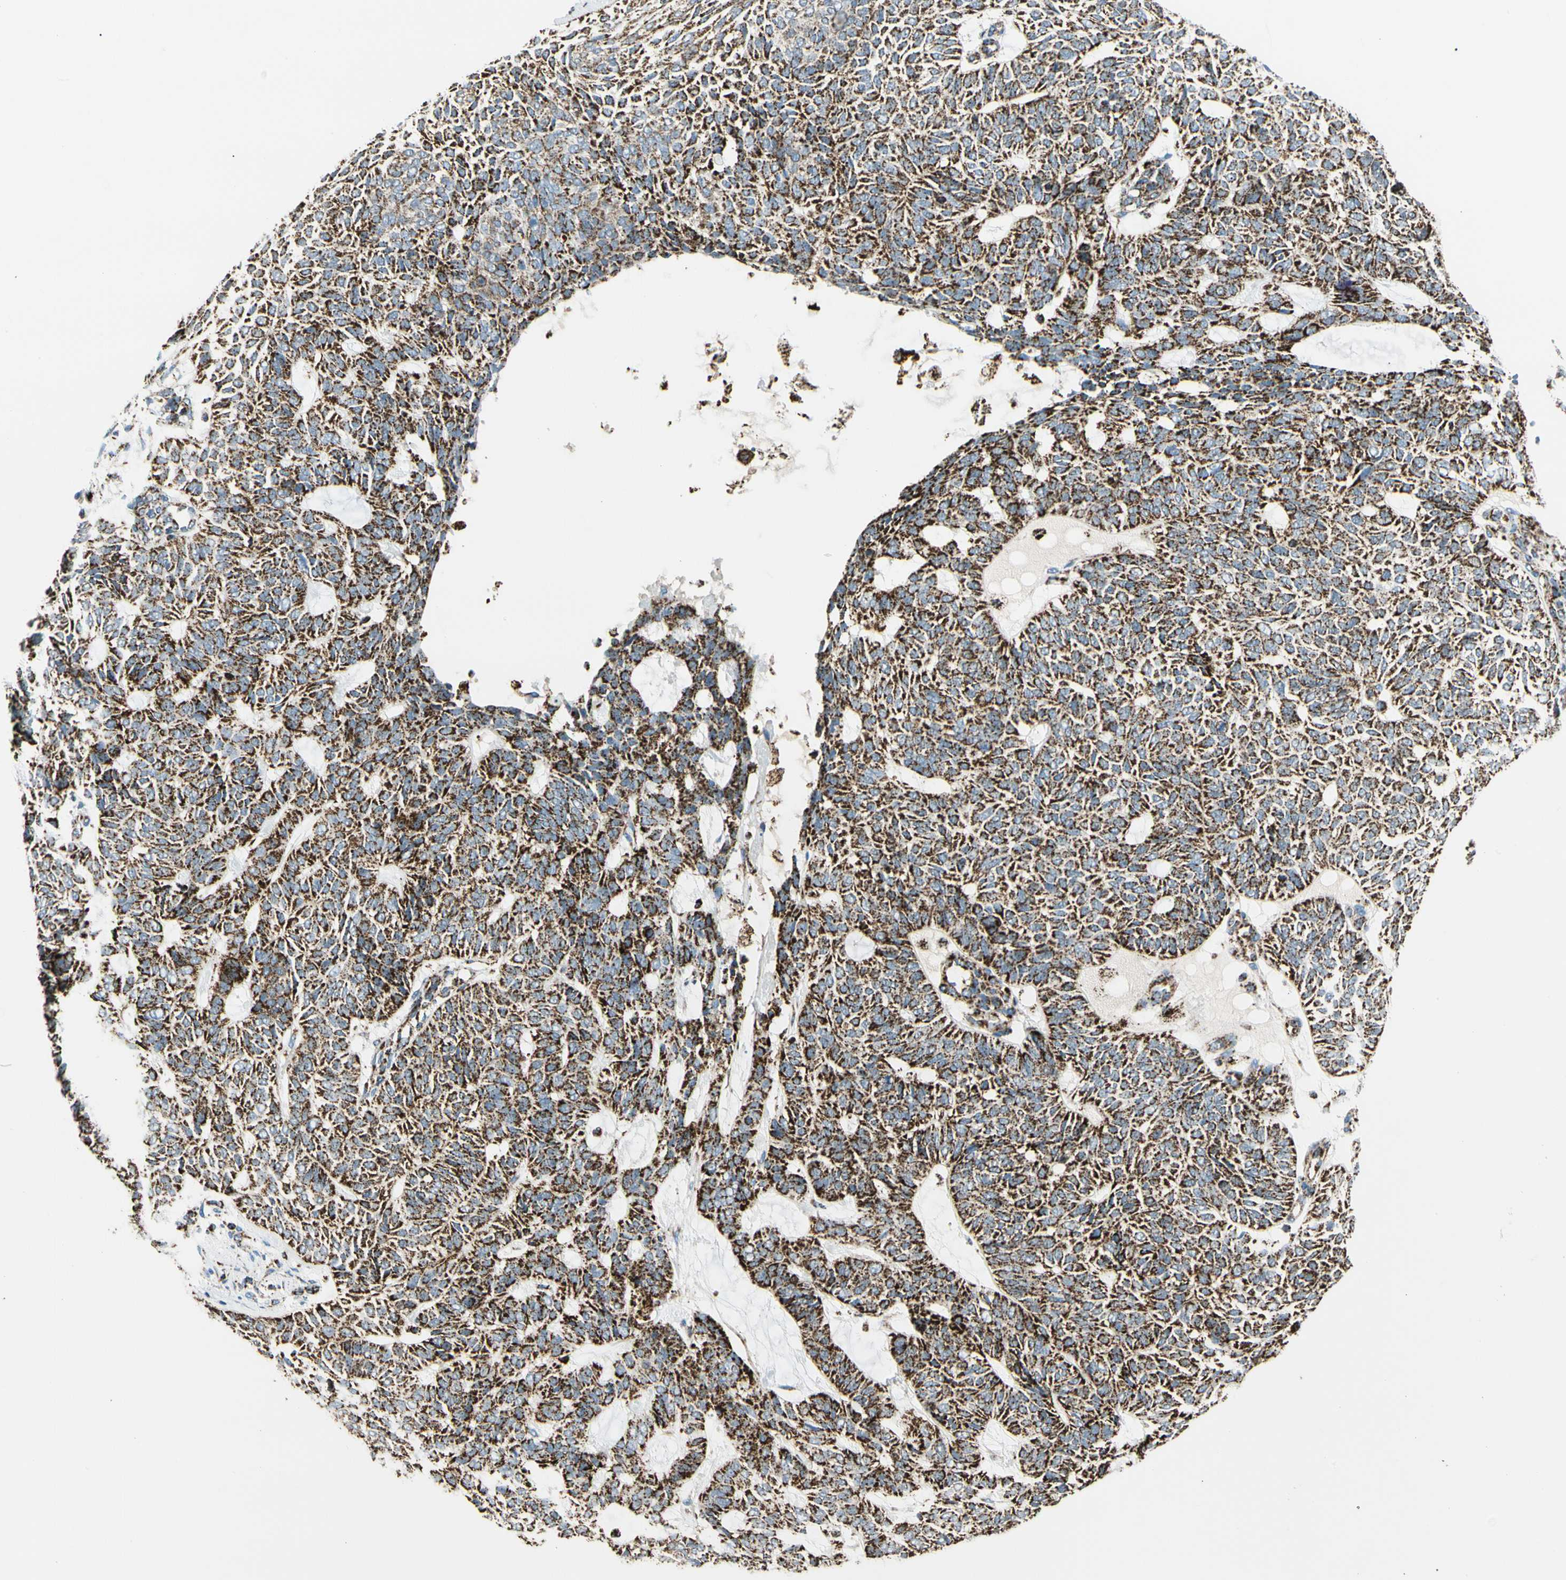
{"staining": {"intensity": "strong", "quantity": ">75%", "location": "cytoplasmic/membranous"}, "tissue": "skin cancer", "cell_type": "Tumor cells", "image_type": "cancer", "snomed": [{"axis": "morphology", "description": "Basal cell carcinoma"}, {"axis": "topography", "description": "Skin"}], "caption": "IHC staining of skin basal cell carcinoma, which shows high levels of strong cytoplasmic/membranous expression in about >75% of tumor cells indicating strong cytoplasmic/membranous protein positivity. The staining was performed using DAB (brown) for protein detection and nuclei were counterstained in hematoxylin (blue).", "gene": "ME2", "patient": {"sex": "male", "age": 87}}